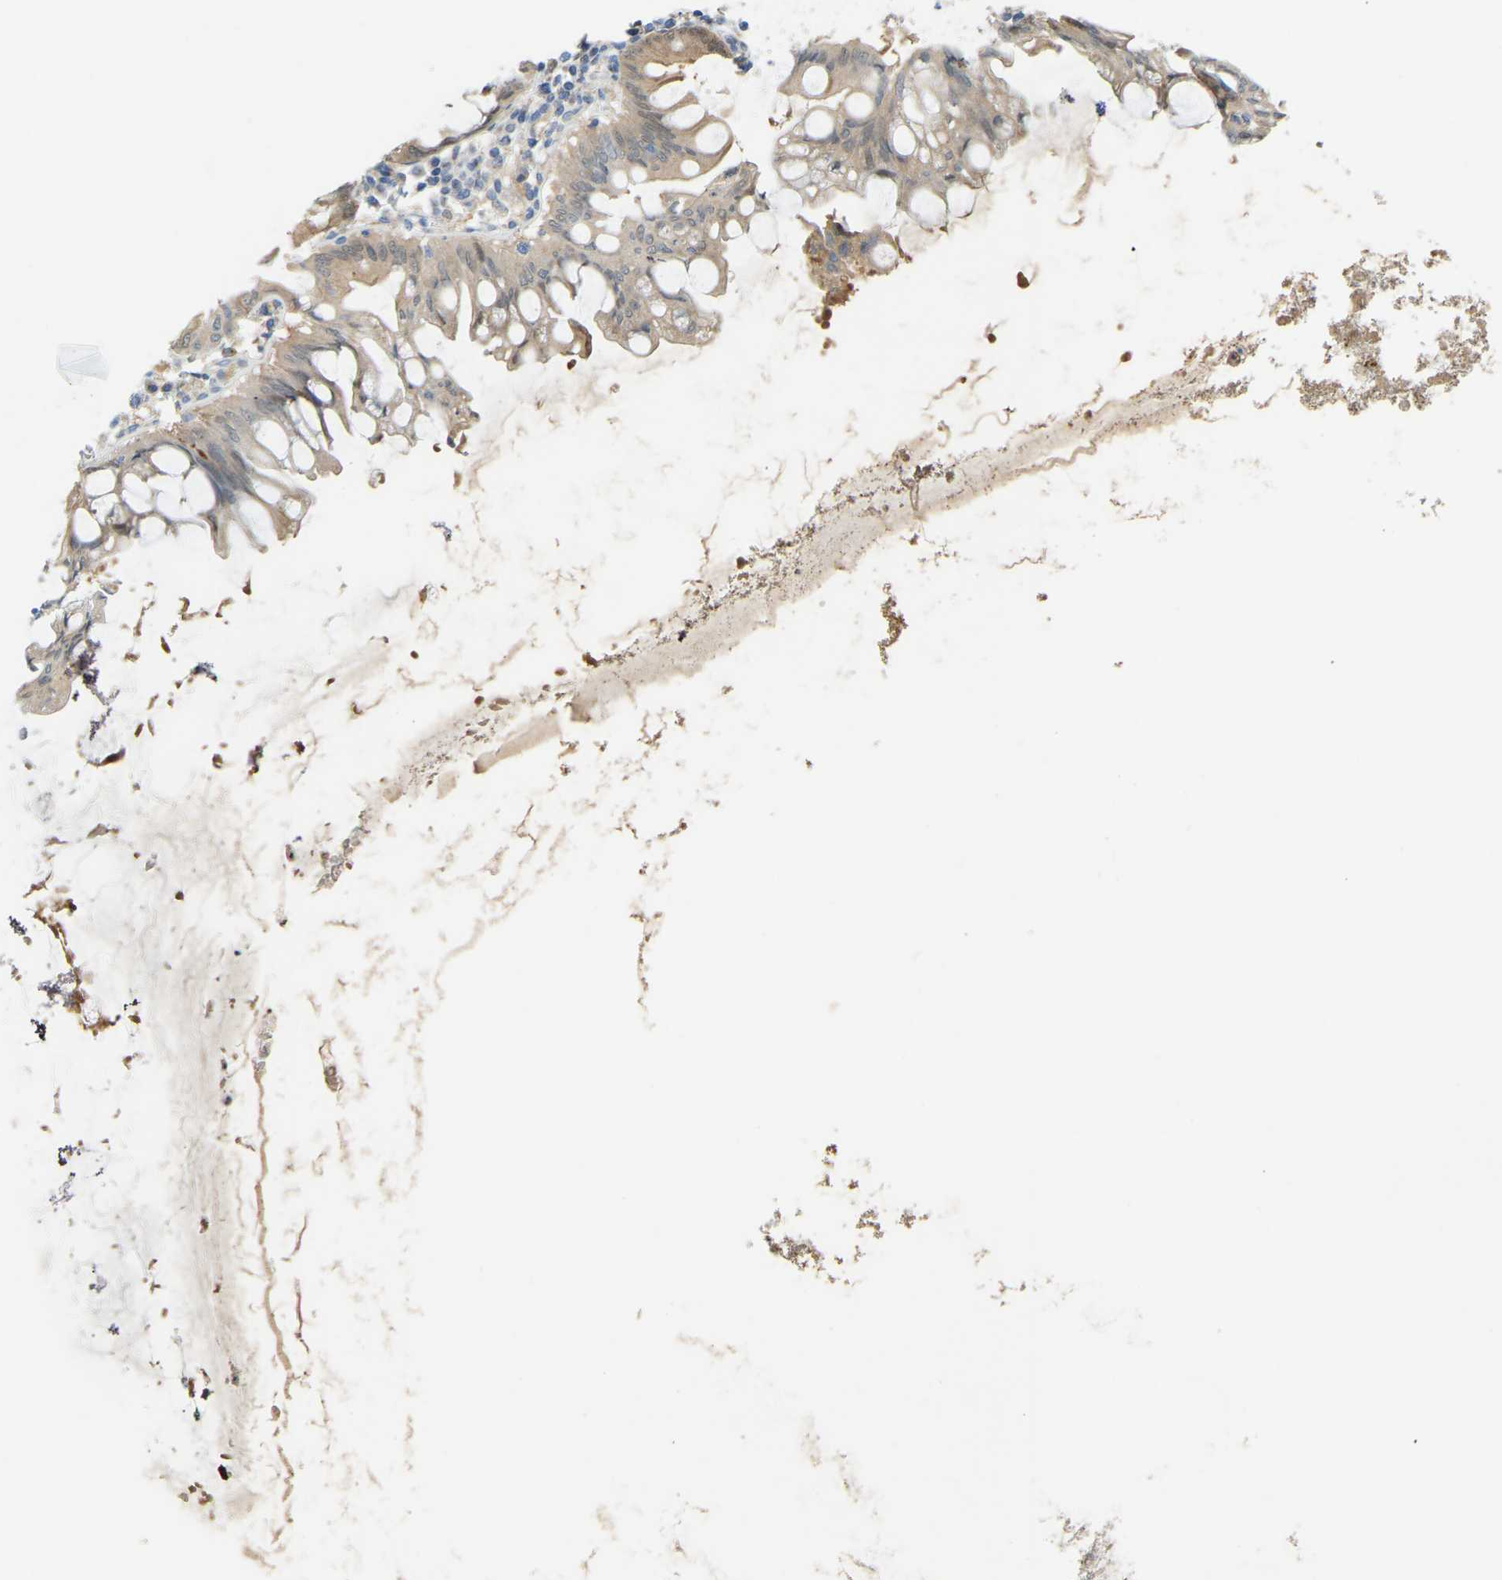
{"staining": {"intensity": "moderate", "quantity": ">75%", "location": "cytoplasmic/membranous"}, "tissue": "appendix", "cell_type": "Glandular cells", "image_type": "normal", "snomed": [{"axis": "morphology", "description": "Normal tissue, NOS"}, {"axis": "topography", "description": "Appendix"}], "caption": "Immunohistochemical staining of normal human appendix shows medium levels of moderate cytoplasmic/membranous staining in approximately >75% of glandular cells. (brown staining indicates protein expression, while blue staining denotes nuclei).", "gene": "NME8", "patient": {"sex": "male", "age": 56}}